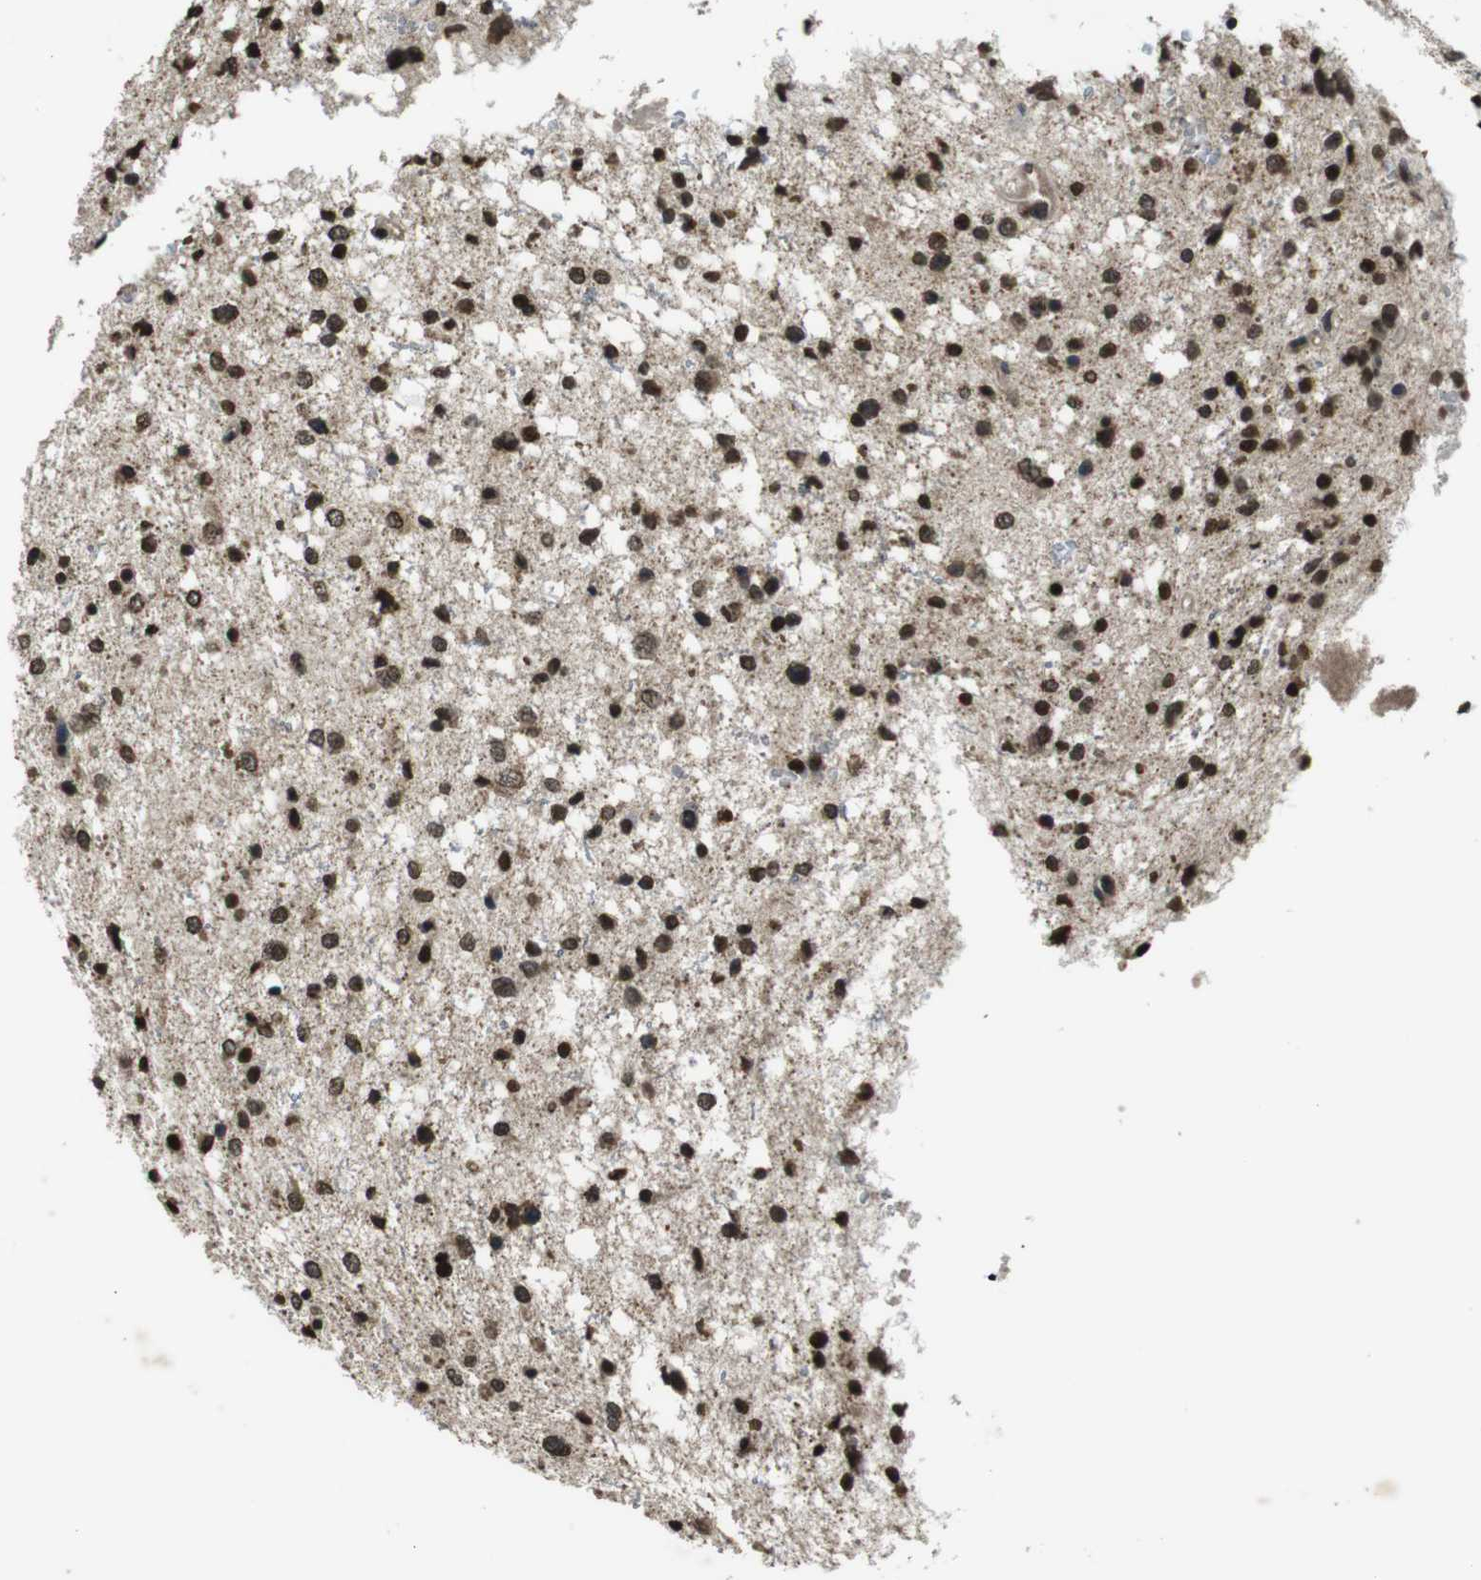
{"staining": {"intensity": "strong", "quantity": ">75%", "location": "nuclear"}, "tissue": "glioma", "cell_type": "Tumor cells", "image_type": "cancer", "snomed": [{"axis": "morphology", "description": "Glioma, malignant, Low grade"}, {"axis": "topography", "description": "Brain"}], "caption": "The micrograph shows immunohistochemical staining of glioma. There is strong nuclear positivity is identified in about >75% of tumor cells. The staining was performed using DAB (3,3'-diaminobenzidine), with brown indicating positive protein expression. Nuclei are stained blue with hematoxylin.", "gene": "MAF", "patient": {"sex": "female", "age": 37}}